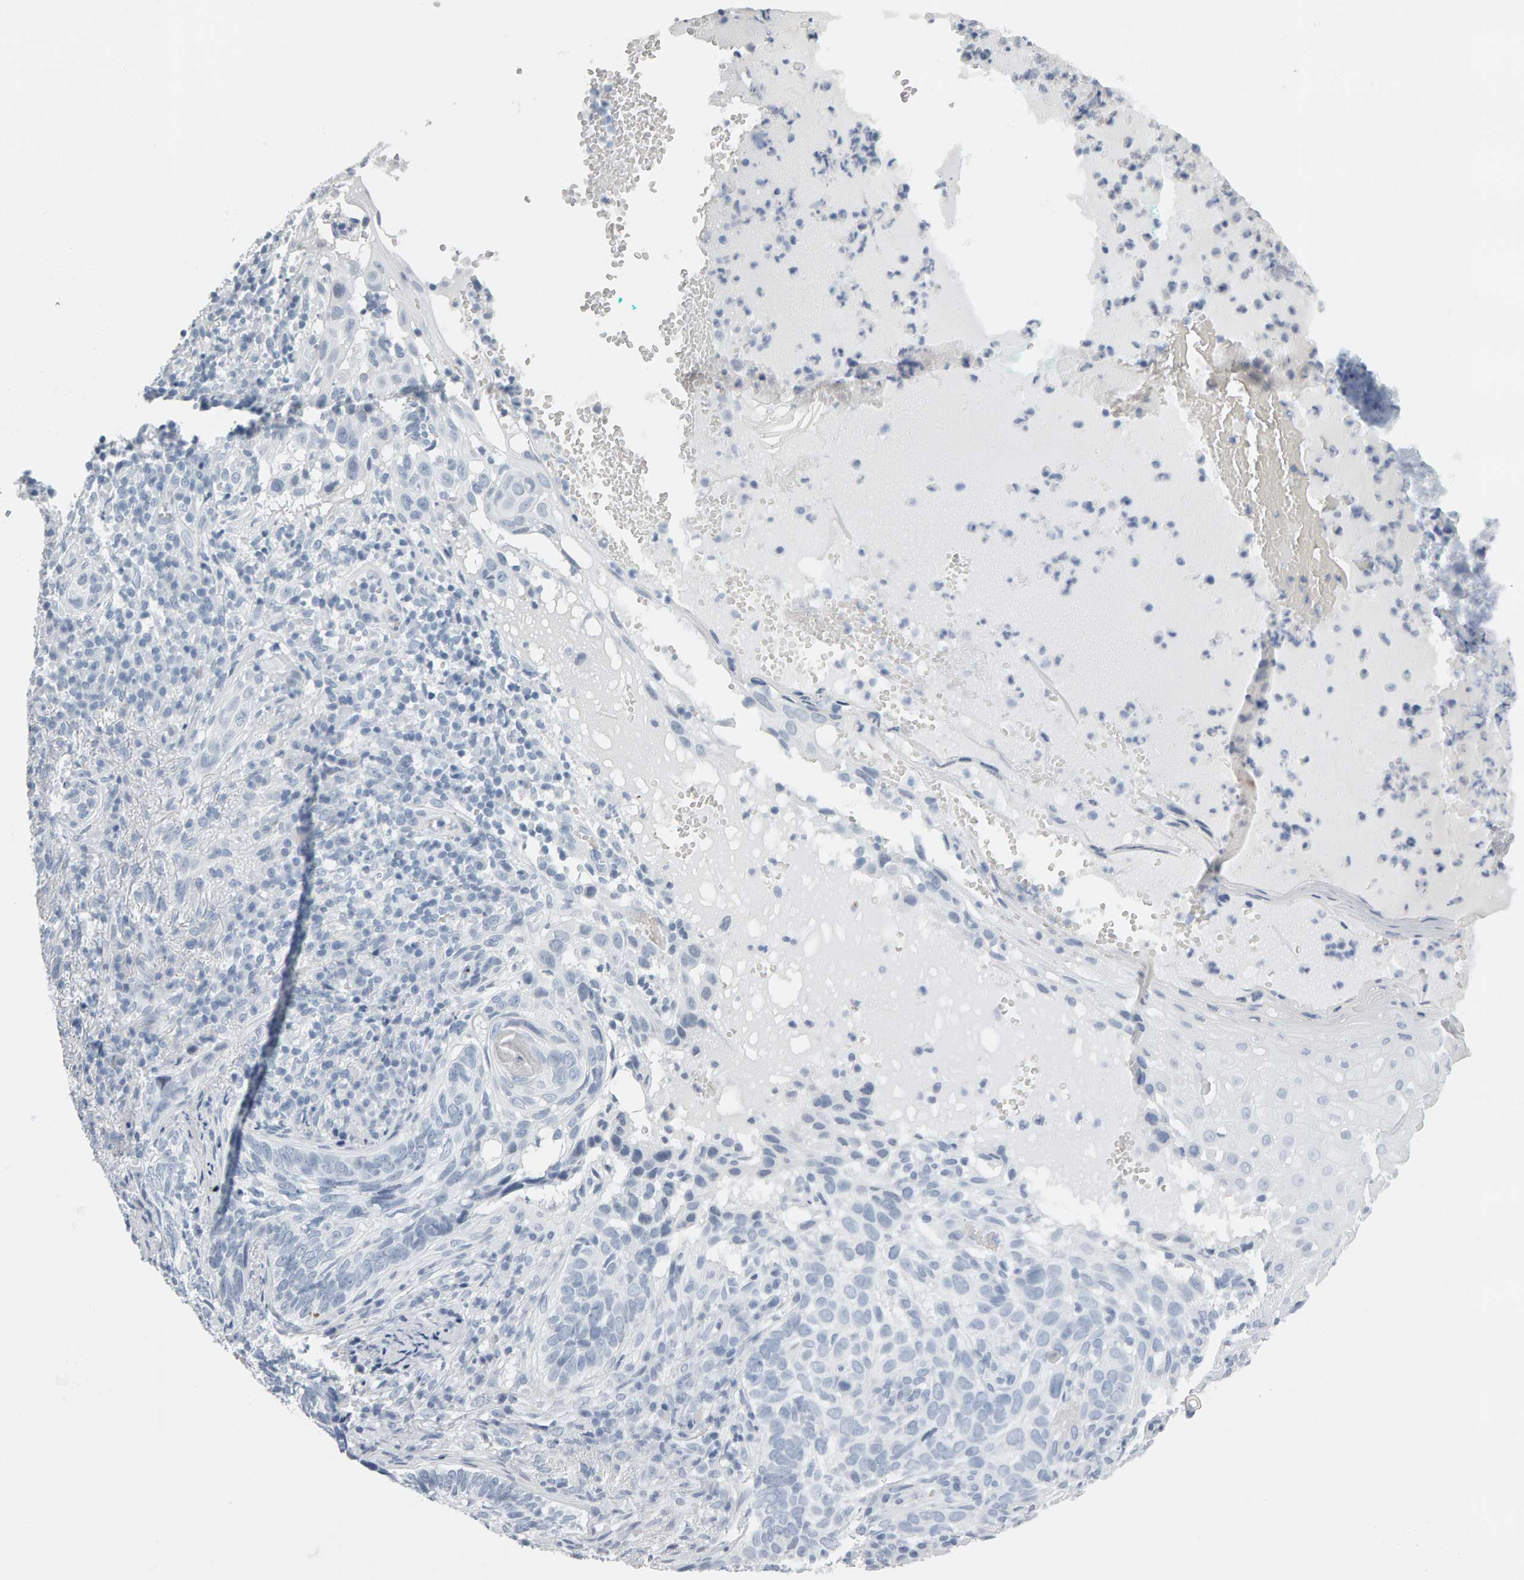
{"staining": {"intensity": "negative", "quantity": "none", "location": "none"}, "tissue": "skin cancer", "cell_type": "Tumor cells", "image_type": "cancer", "snomed": [{"axis": "morphology", "description": "Basal cell carcinoma"}, {"axis": "topography", "description": "Skin"}], "caption": "This is an IHC image of human skin cancer. There is no positivity in tumor cells.", "gene": "SPACA3", "patient": {"sex": "female", "age": 89}}